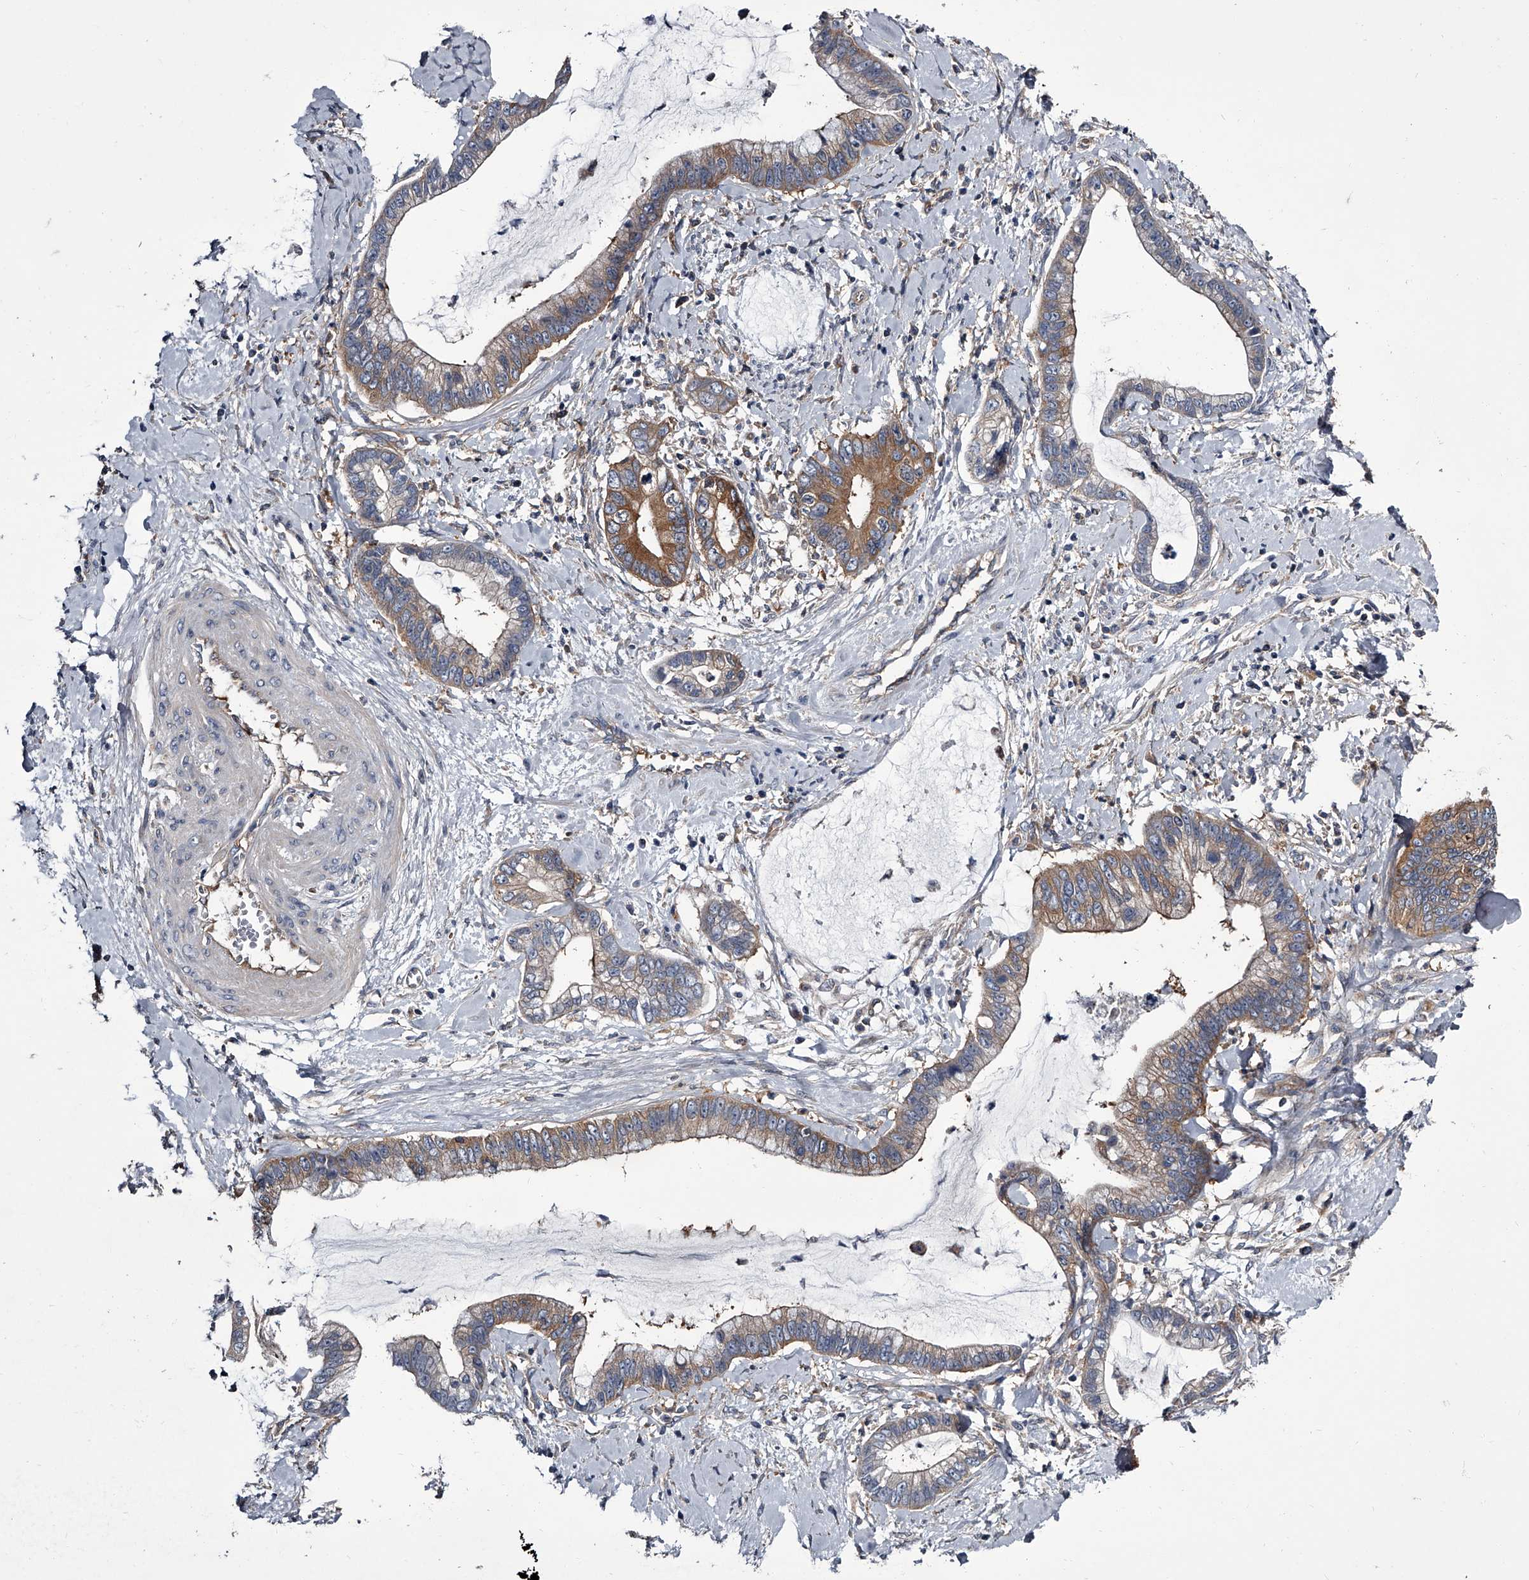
{"staining": {"intensity": "moderate", "quantity": "25%-75%", "location": "cytoplasmic/membranous"}, "tissue": "cervical cancer", "cell_type": "Tumor cells", "image_type": "cancer", "snomed": [{"axis": "morphology", "description": "Adenocarcinoma, NOS"}, {"axis": "topography", "description": "Cervix"}], "caption": "Approximately 25%-75% of tumor cells in cervical cancer (adenocarcinoma) show moderate cytoplasmic/membranous protein staining as visualized by brown immunohistochemical staining.", "gene": "GAPVD1", "patient": {"sex": "female", "age": 44}}